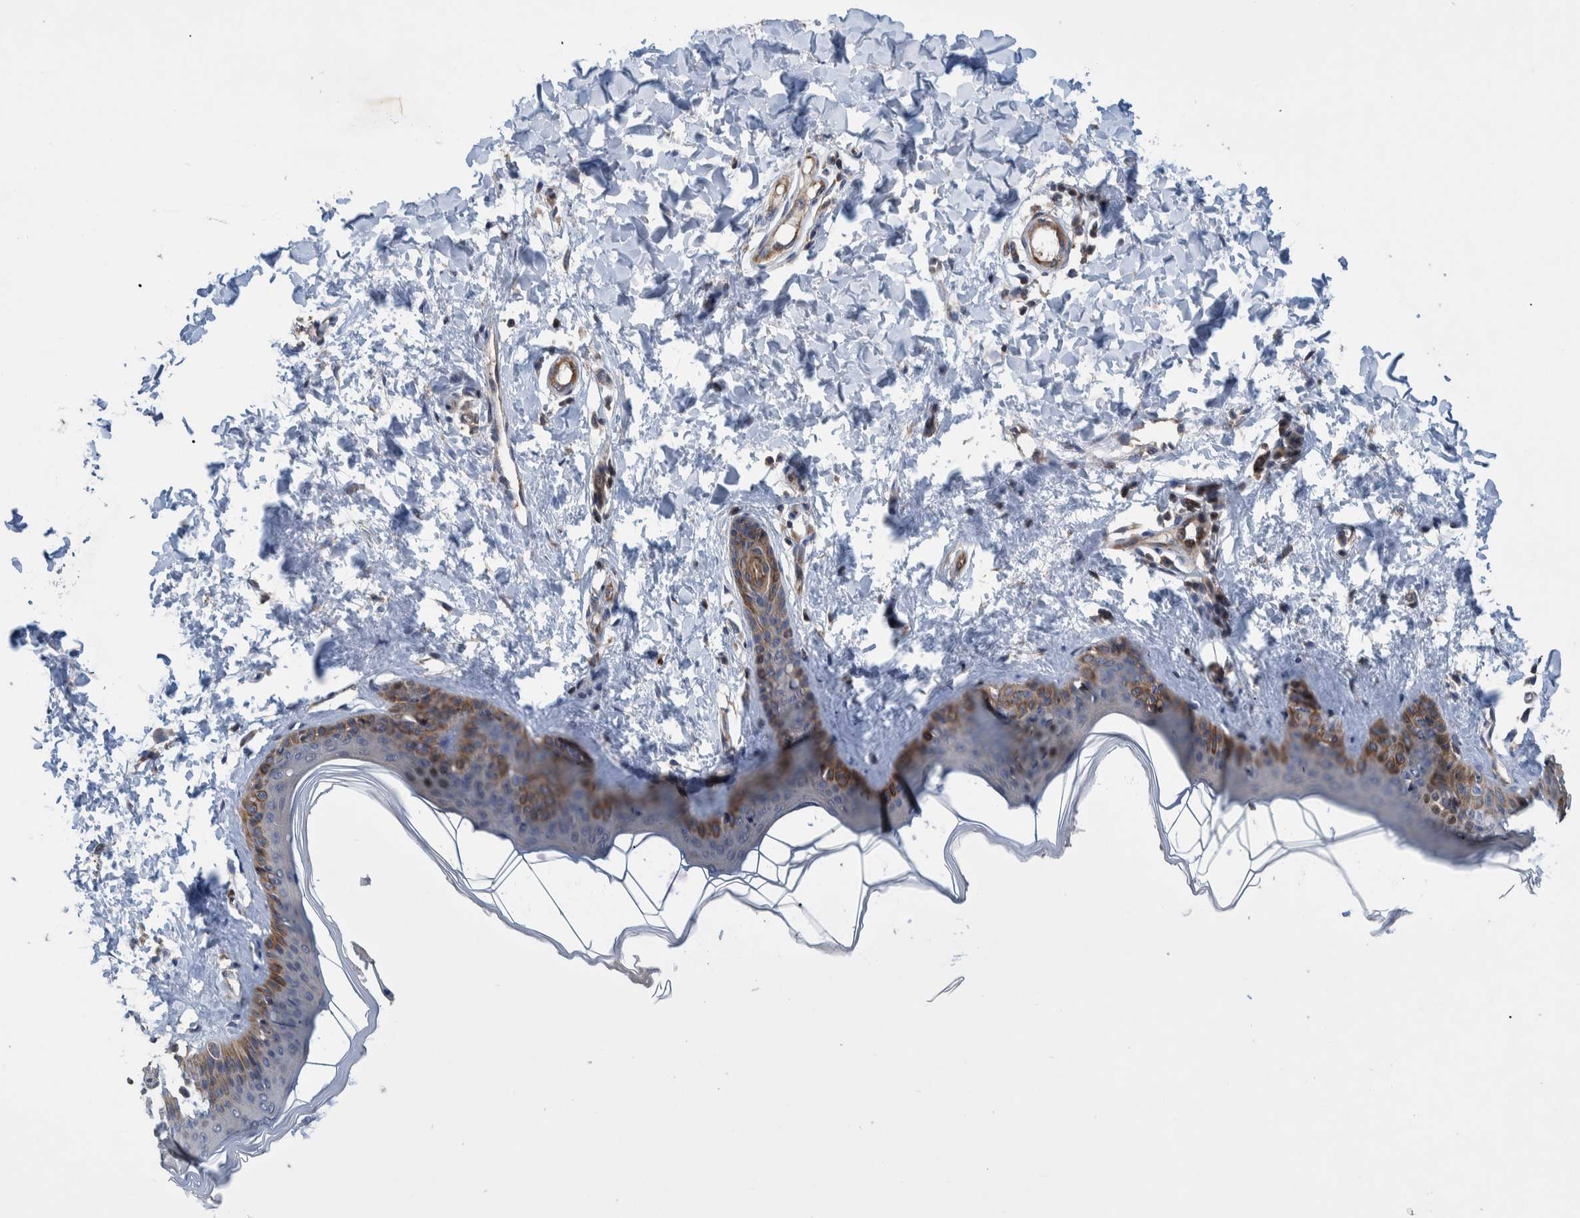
{"staining": {"intensity": "negative", "quantity": "none", "location": "none"}, "tissue": "skin", "cell_type": "Fibroblasts", "image_type": "normal", "snomed": [{"axis": "morphology", "description": "Normal tissue, NOS"}, {"axis": "topography", "description": "Skin"}], "caption": "IHC photomicrograph of benign human skin stained for a protein (brown), which shows no expression in fibroblasts.", "gene": "GRPEL2", "patient": {"sex": "female", "age": 17}}